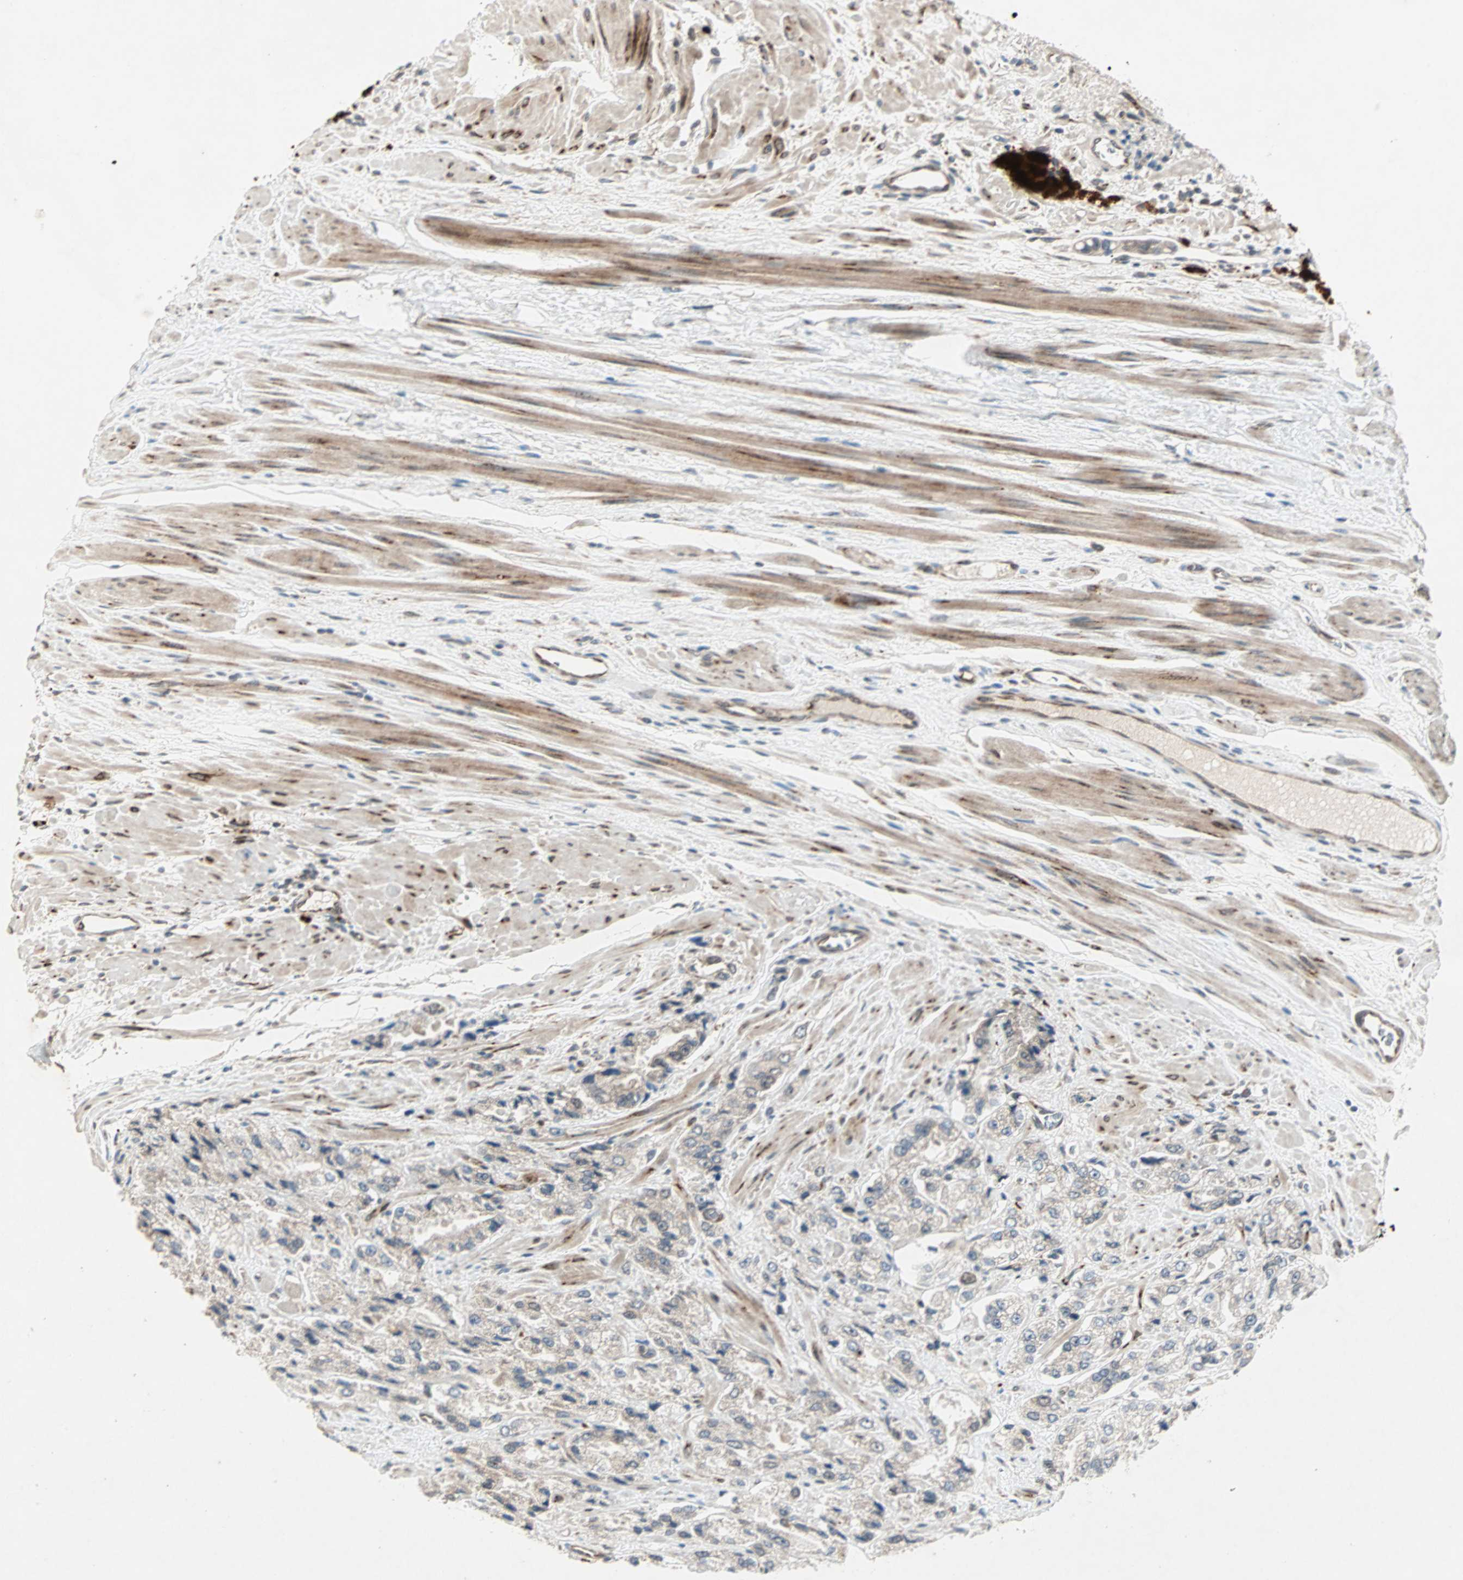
{"staining": {"intensity": "weak", "quantity": ">75%", "location": "cytoplasmic/membranous"}, "tissue": "prostate cancer", "cell_type": "Tumor cells", "image_type": "cancer", "snomed": [{"axis": "morphology", "description": "Adenocarcinoma, High grade"}, {"axis": "topography", "description": "Prostate"}], "caption": "High-magnification brightfield microscopy of prostate adenocarcinoma (high-grade) stained with DAB (brown) and counterstained with hematoxylin (blue). tumor cells exhibit weak cytoplasmic/membranous staining is identified in about>75% of cells. (DAB (3,3'-diaminobenzidine) IHC, brown staining for protein, blue staining for nuclei).", "gene": "ZNF37A", "patient": {"sex": "male", "age": 58}}